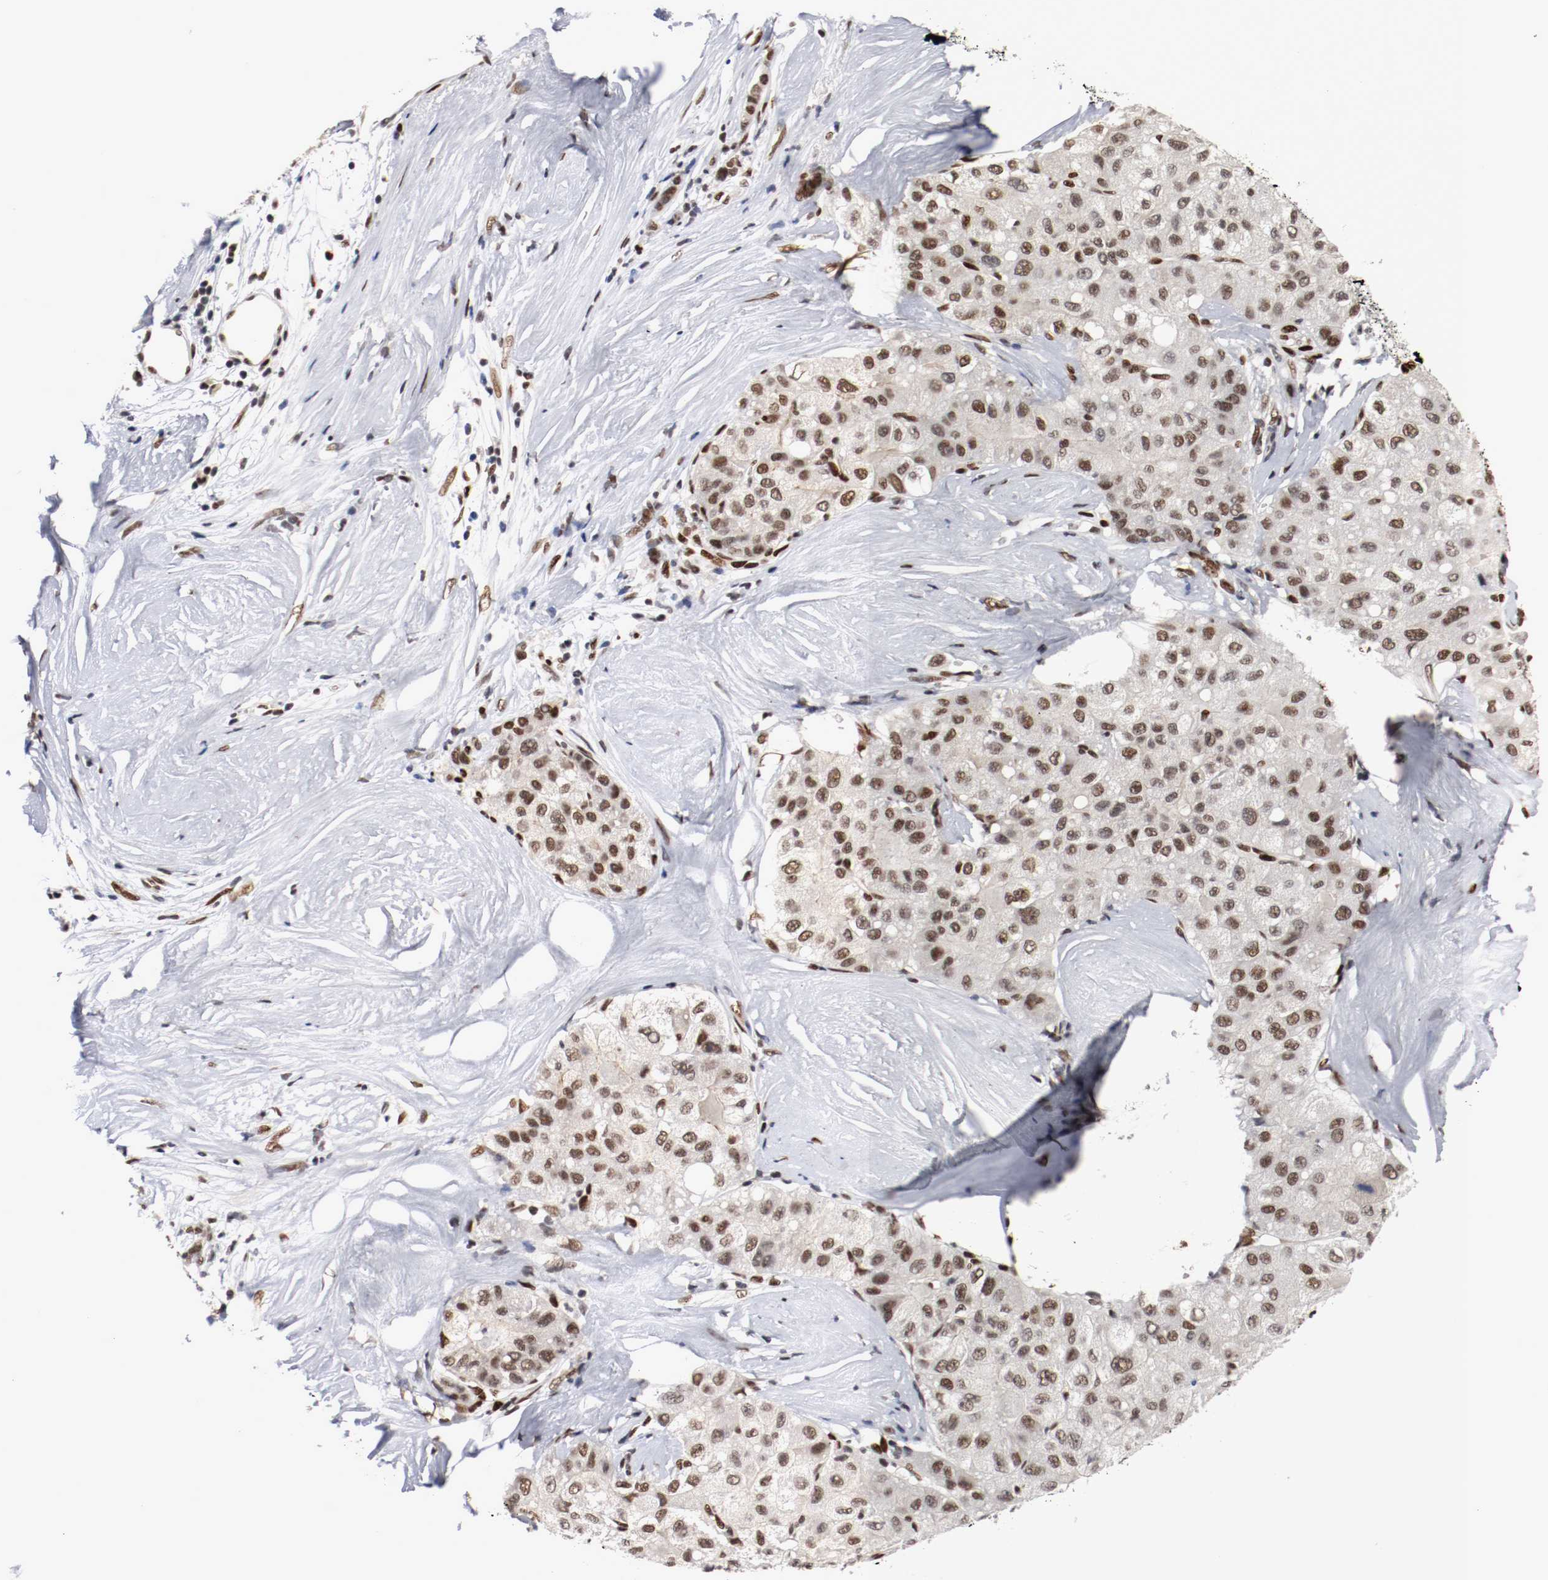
{"staining": {"intensity": "strong", "quantity": ">75%", "location": "nuclear"}, "tissue": "liver cancer", "cell_type": "Tumor cells", "image_type": "cancer", "snomed": [{"axis": "morphology", "description": "Carcinoma, Hepatocellular, NOS"}, {"axis": "topography", "description": "Liver"}], "caption": "Liver cancer stained with immunohistochemistry (IHC) shows strong nuclear expression in approximately >75% of tumor cells.", "gene": "MEF2D", "patient": {"sex": "male", "age": 80}}